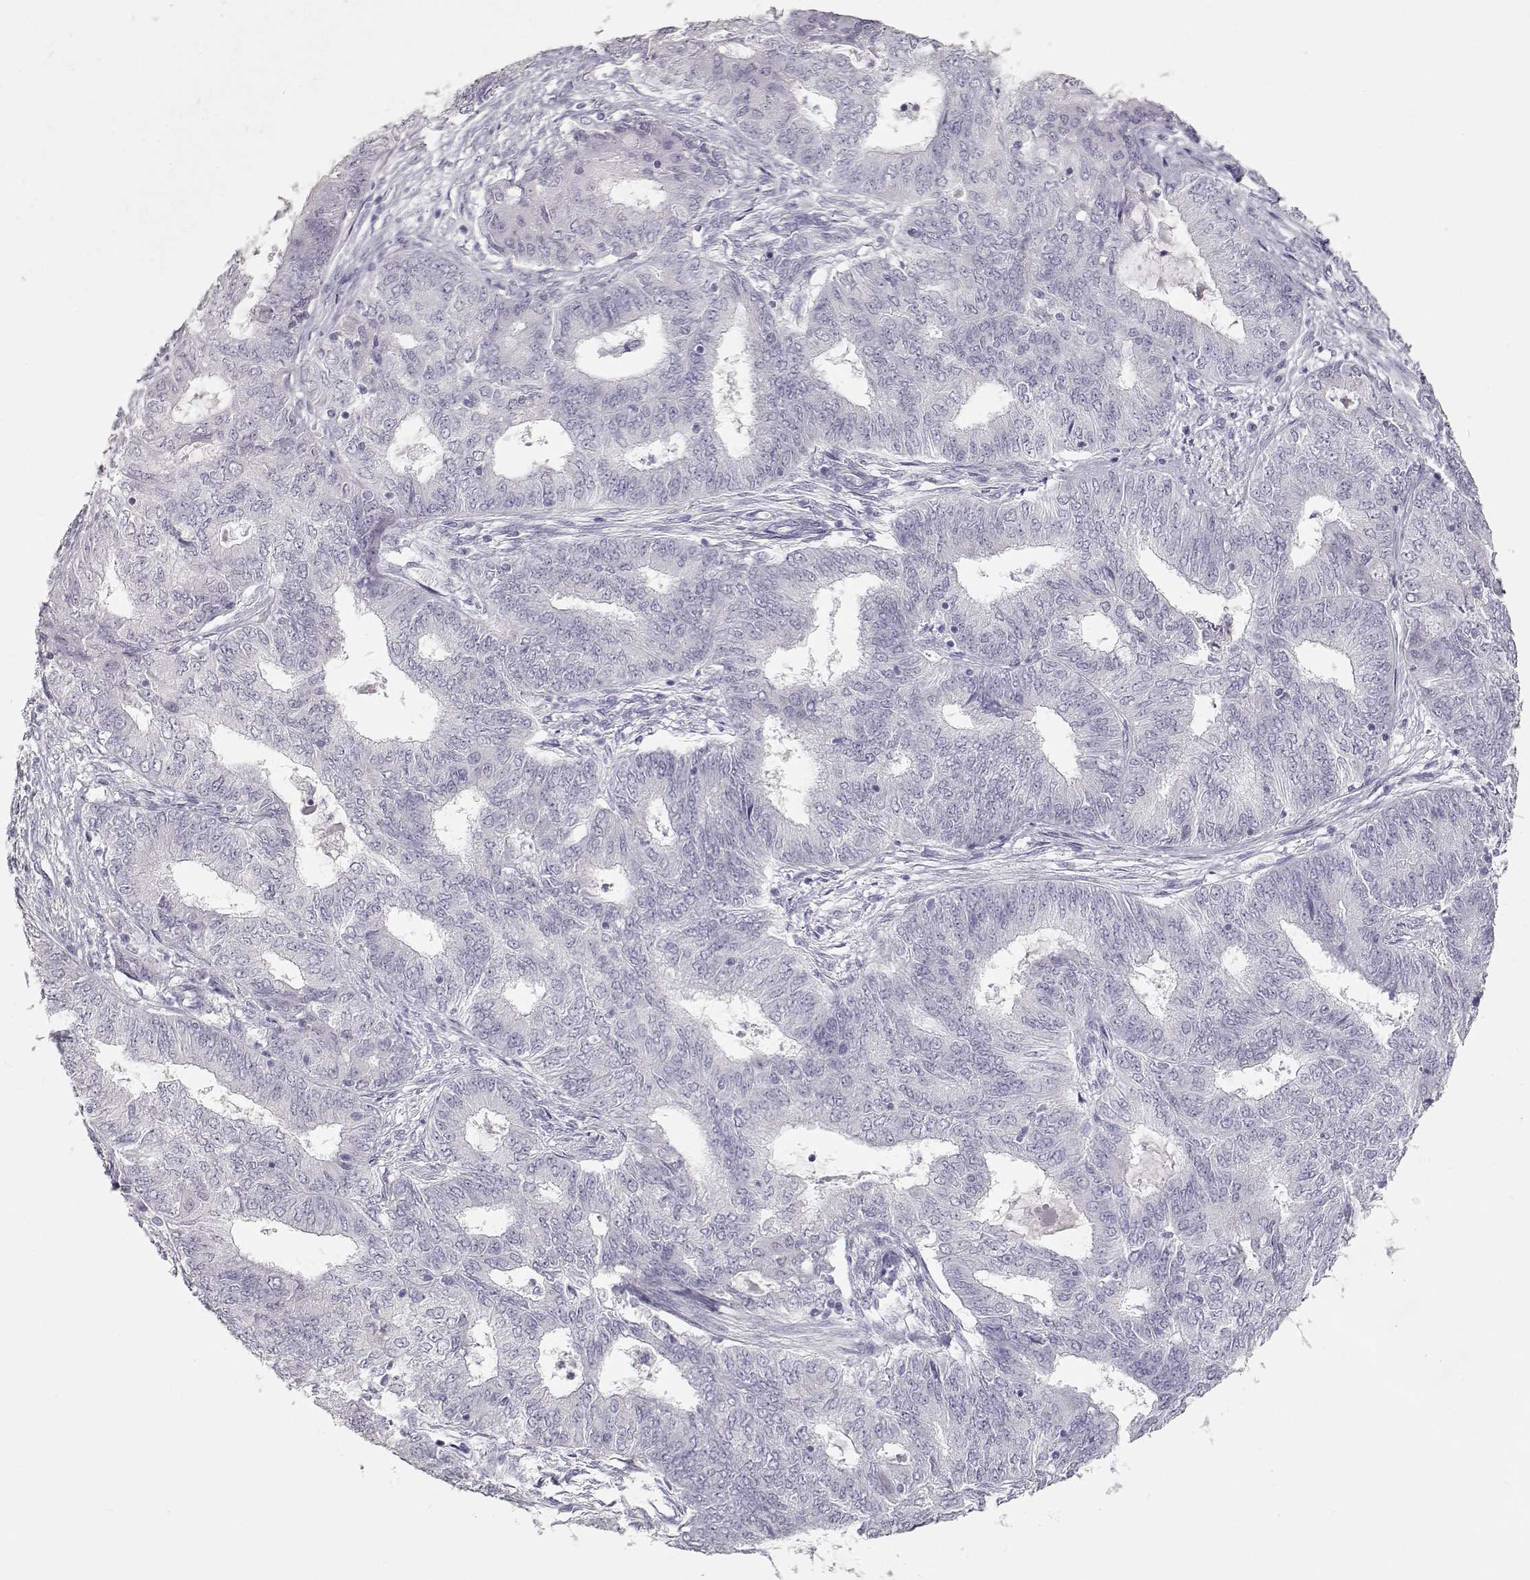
{"staining": {"intensity": "negative", "quantity": "none", "location": "none"}, "tissue": "endometrial cancer", "cell_type": "Tumor cells", "image_type": "cancer", "snomed": [{"axis": "morphology", "description": "Adenocarcinoma, NOS"}, {"axis": "topography", "description": "Endometrium"}], "caption": "DAB immunohistochemical staining of adenocarcinoma (endometrial) exhibits no significant staining in tumor cells.", "gene": "TKTL1", "patient": {"sex": "female", "age": 62}}